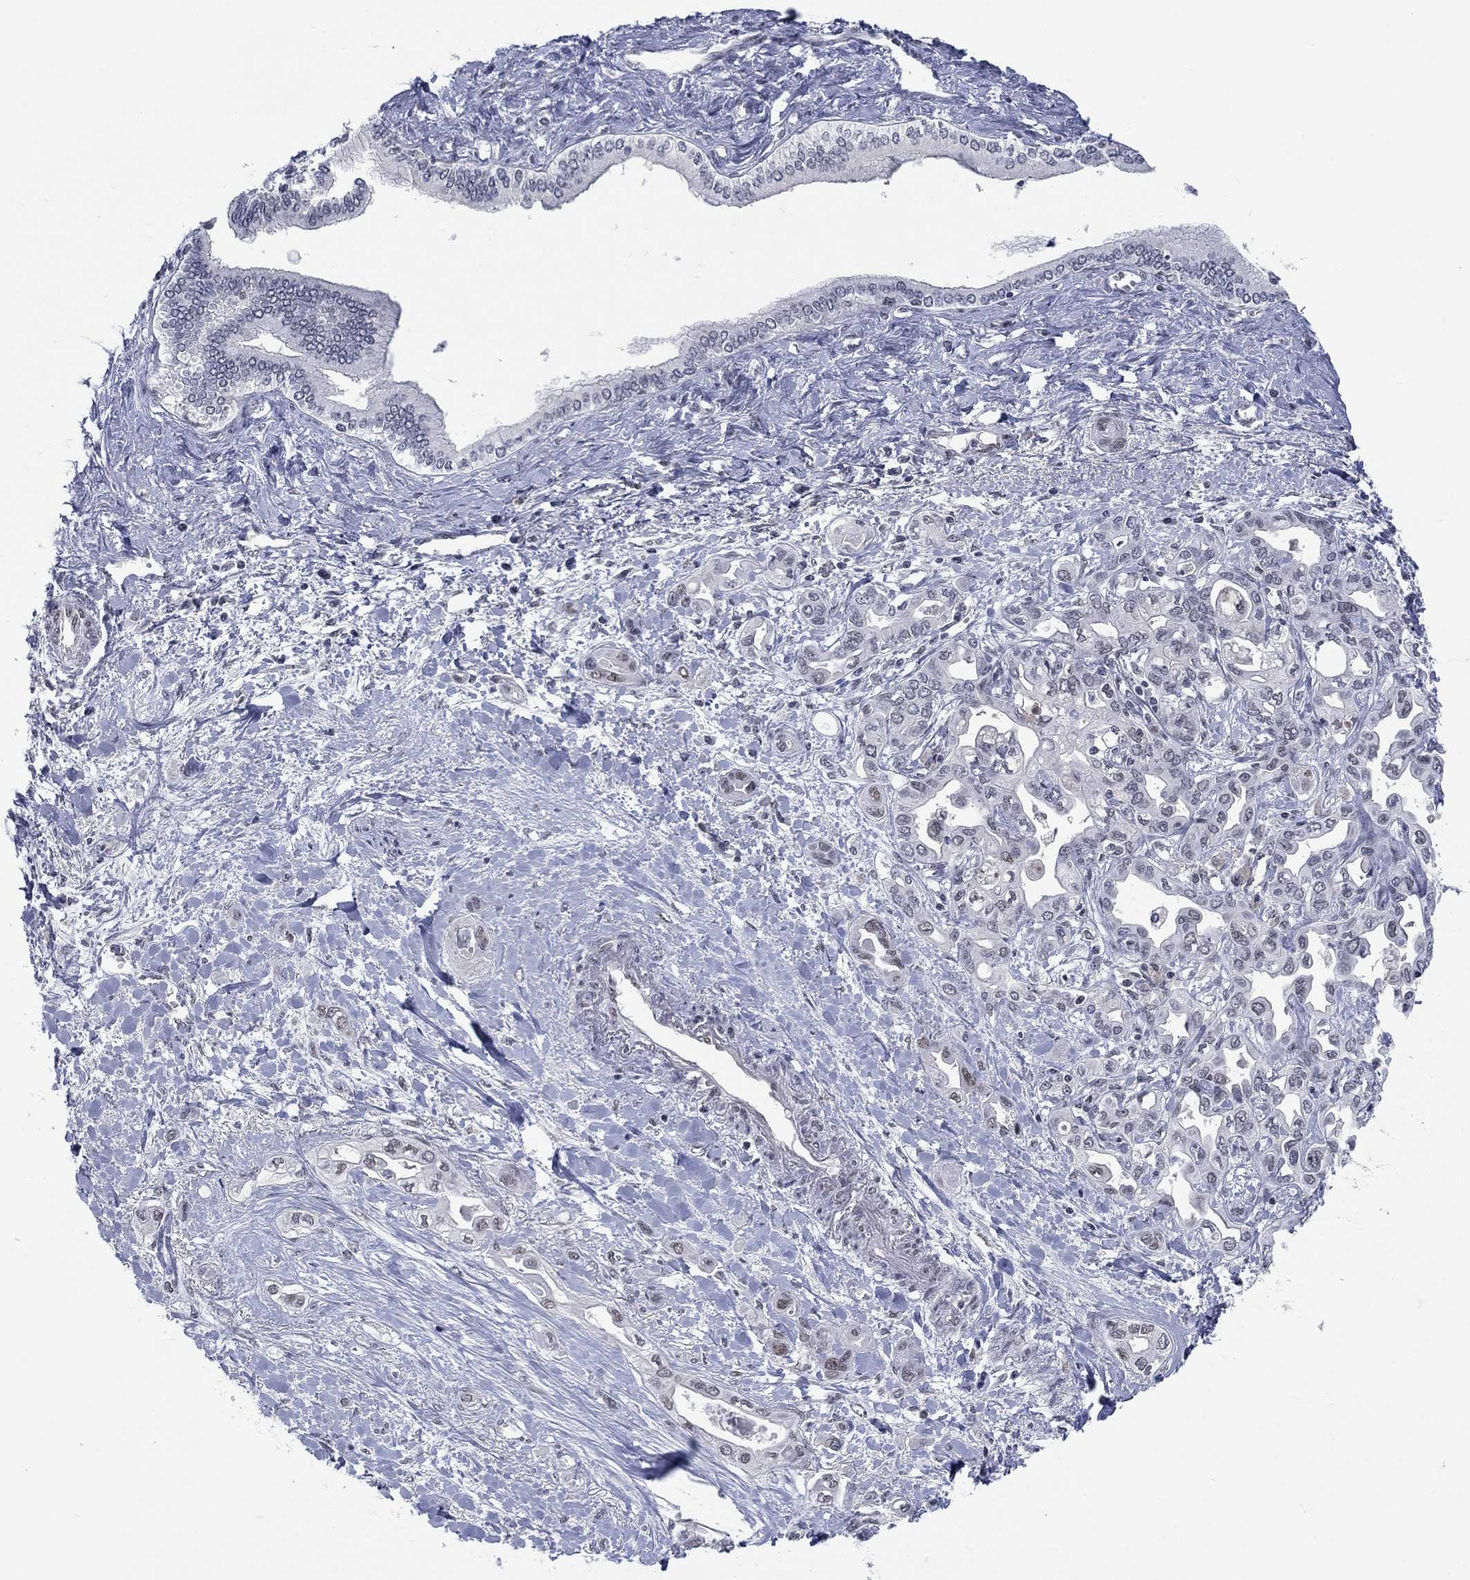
{"staining": {"intensity": "negative", "quantity": "none", "location": "none"}, "tissue": "liver cancer", "cell_type": "Tumor cells", "image_type": "cancer", "snomed": [{"axis": "morphology", "description": "Cholangiocarcinoma"}, {"axis": "topography", "description": "Liver"}], "caption": "Immunohistochemical staining of liver cholangiocarcinoma shows no significant positivity in tumor cells.", "gene": "FYTTD1", "patient": {"sex": "female", "age": 64}}